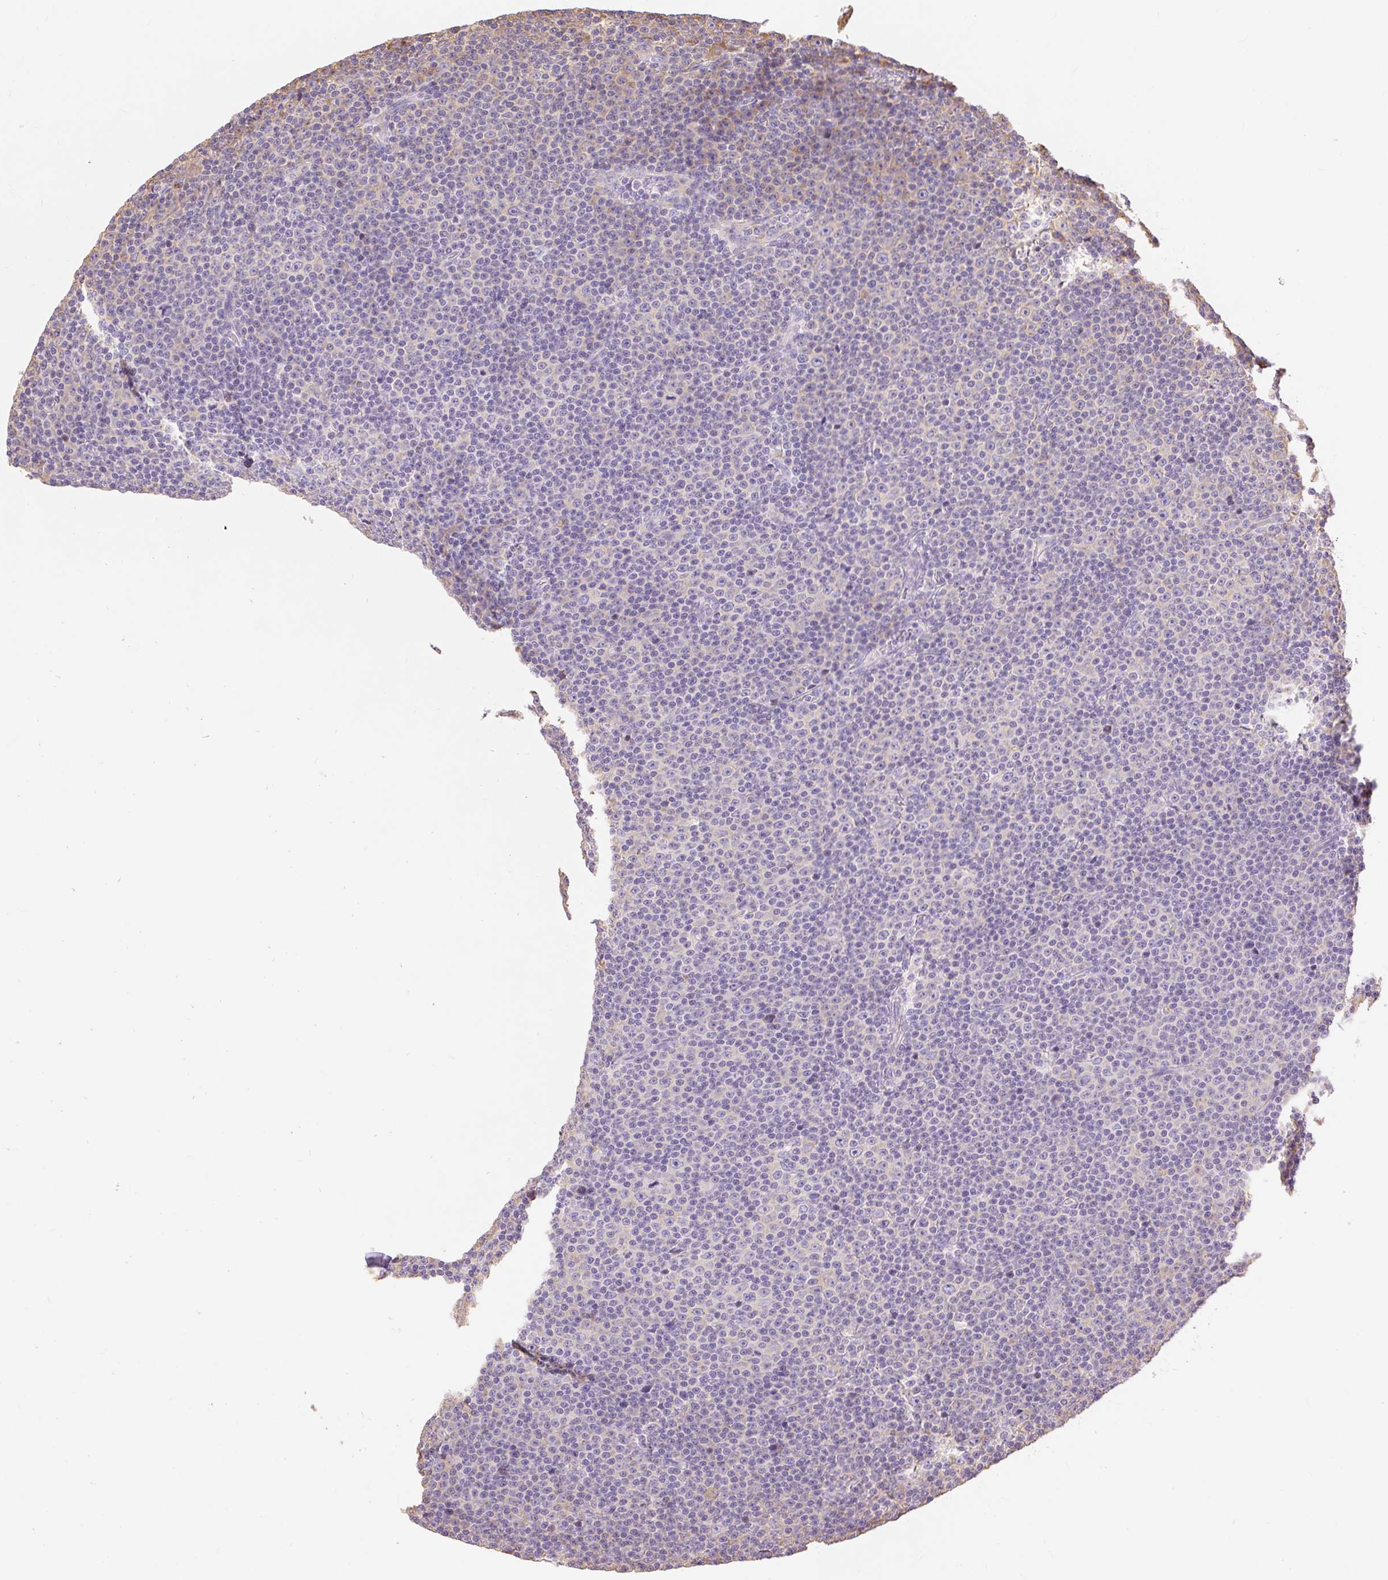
{"staining": {"intensity": "negative", "quantity": "none", "location": "none"}, "tissue": "lymphoma", "cell_type": "Tumor cells", "image_type": "cancer", "snomed": [{"axis": "morphology", "description": "Malignant lymphoma, non-Hodgkin's type, Low grade"}, {"axis": "topography", "description": "Lymph node"}], "caption": "Malignant lymphoma, non-Hodgkin's type (low-grade) was stained to show a protein in brown. There is no significant positivity in tumor cells.", "gene": "RPS17", "patient": {"sex": "female", "age": 67}}